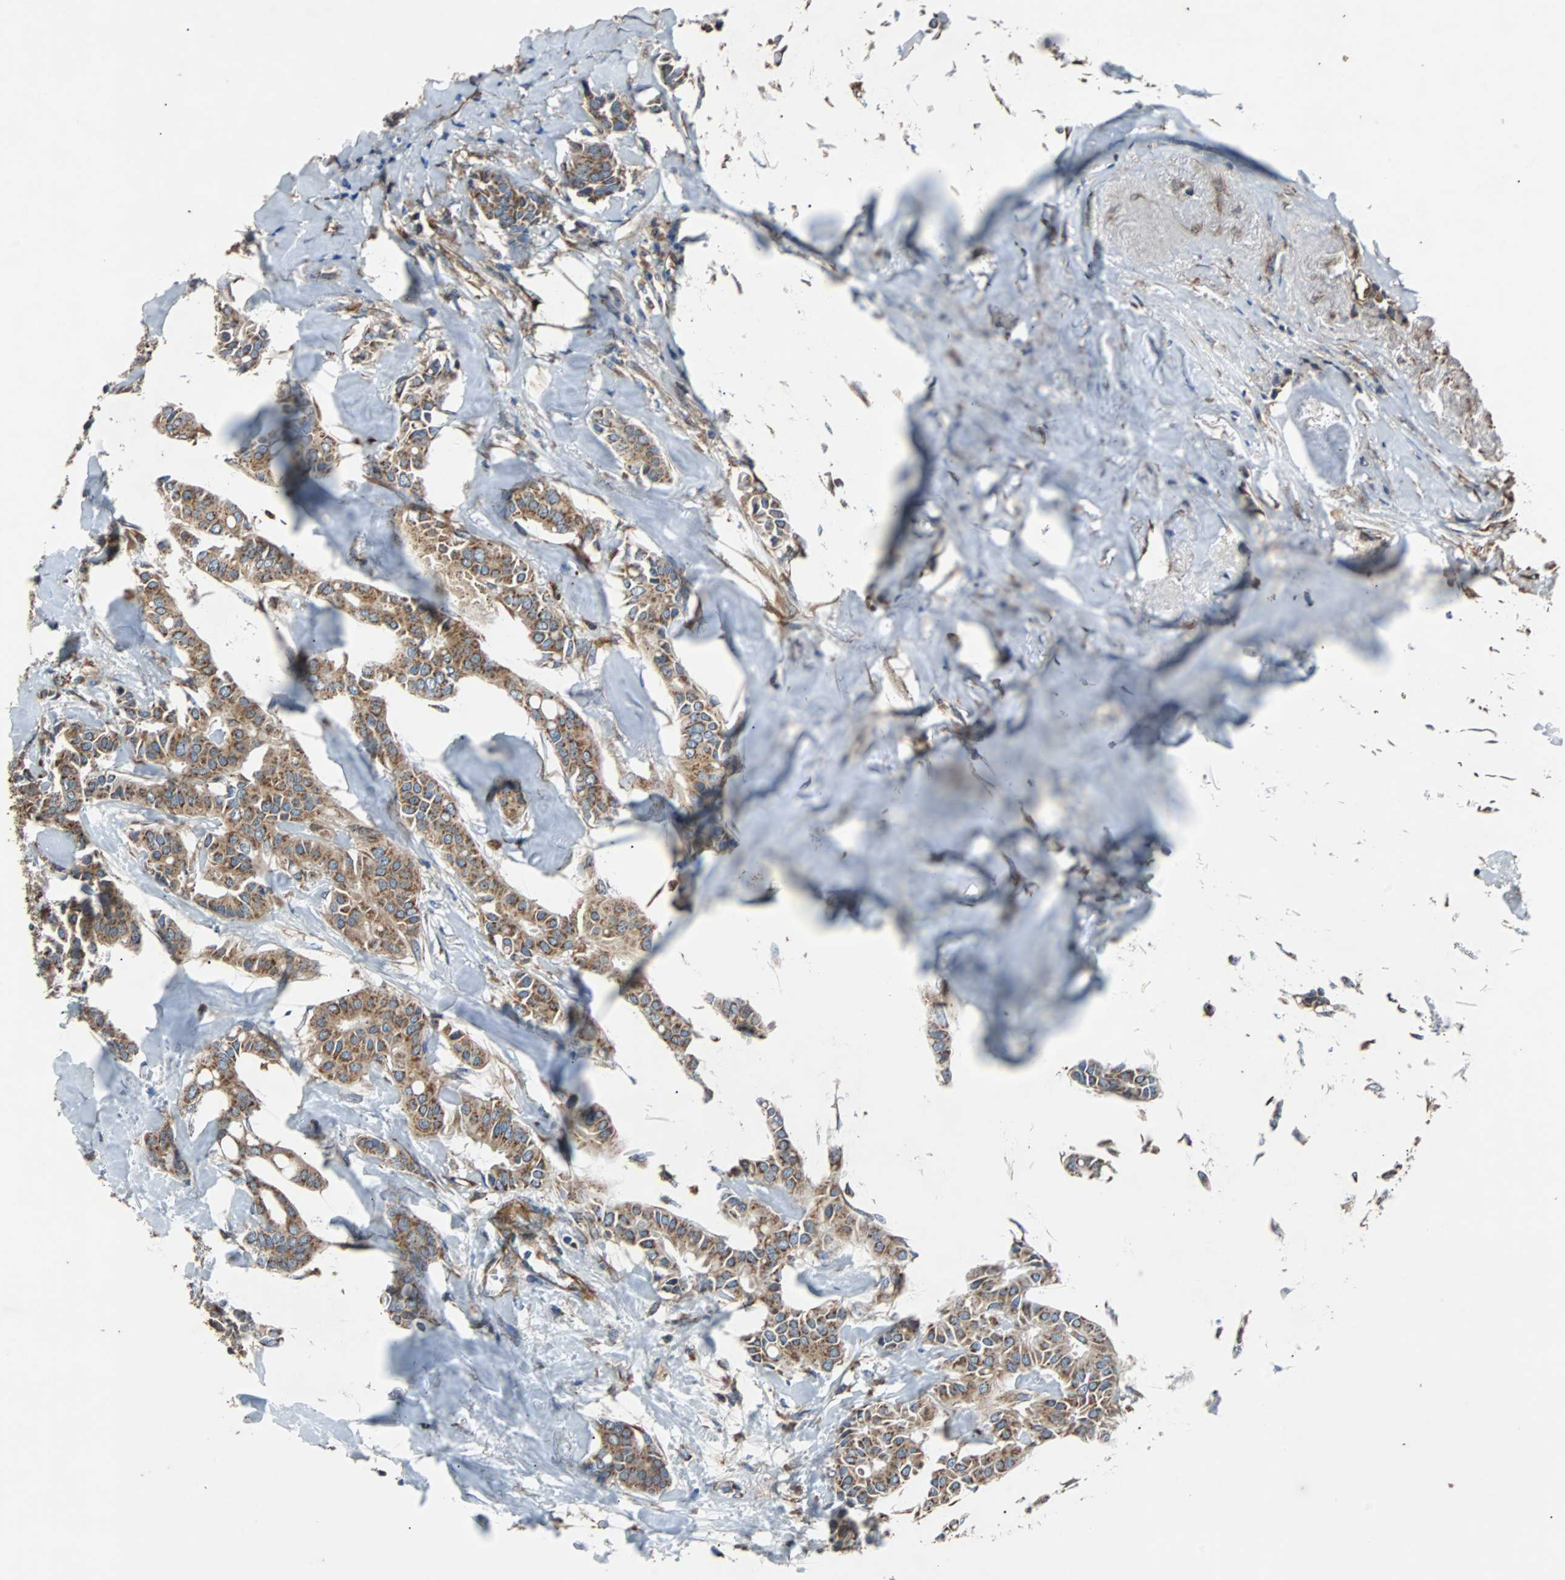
{"staining": {"intensity": "moderate", "quantity": ">75%", "location": "cytoplasmic/membranous"}, "tissue": "head and neck cancer", "cell_type": "Tumor cells", "image_type": "cancer", "snomed": [{"axis": "morphology", "description": "Adenocarcinoma, NOS"}, {"axis": "topography", "description": "Salivary gland"}, {"axis": "topography", "description": "Head-Neck"}], "caption": "There is medium levels of moderate cytoplasmic/membranous positivity in tumor cells of head and neck adenocarcinoma, as demonstrated by immunohistochemical staining (brown color).", "gene": "ACTR3", "patient": {"sex": "female", "age": 59}}